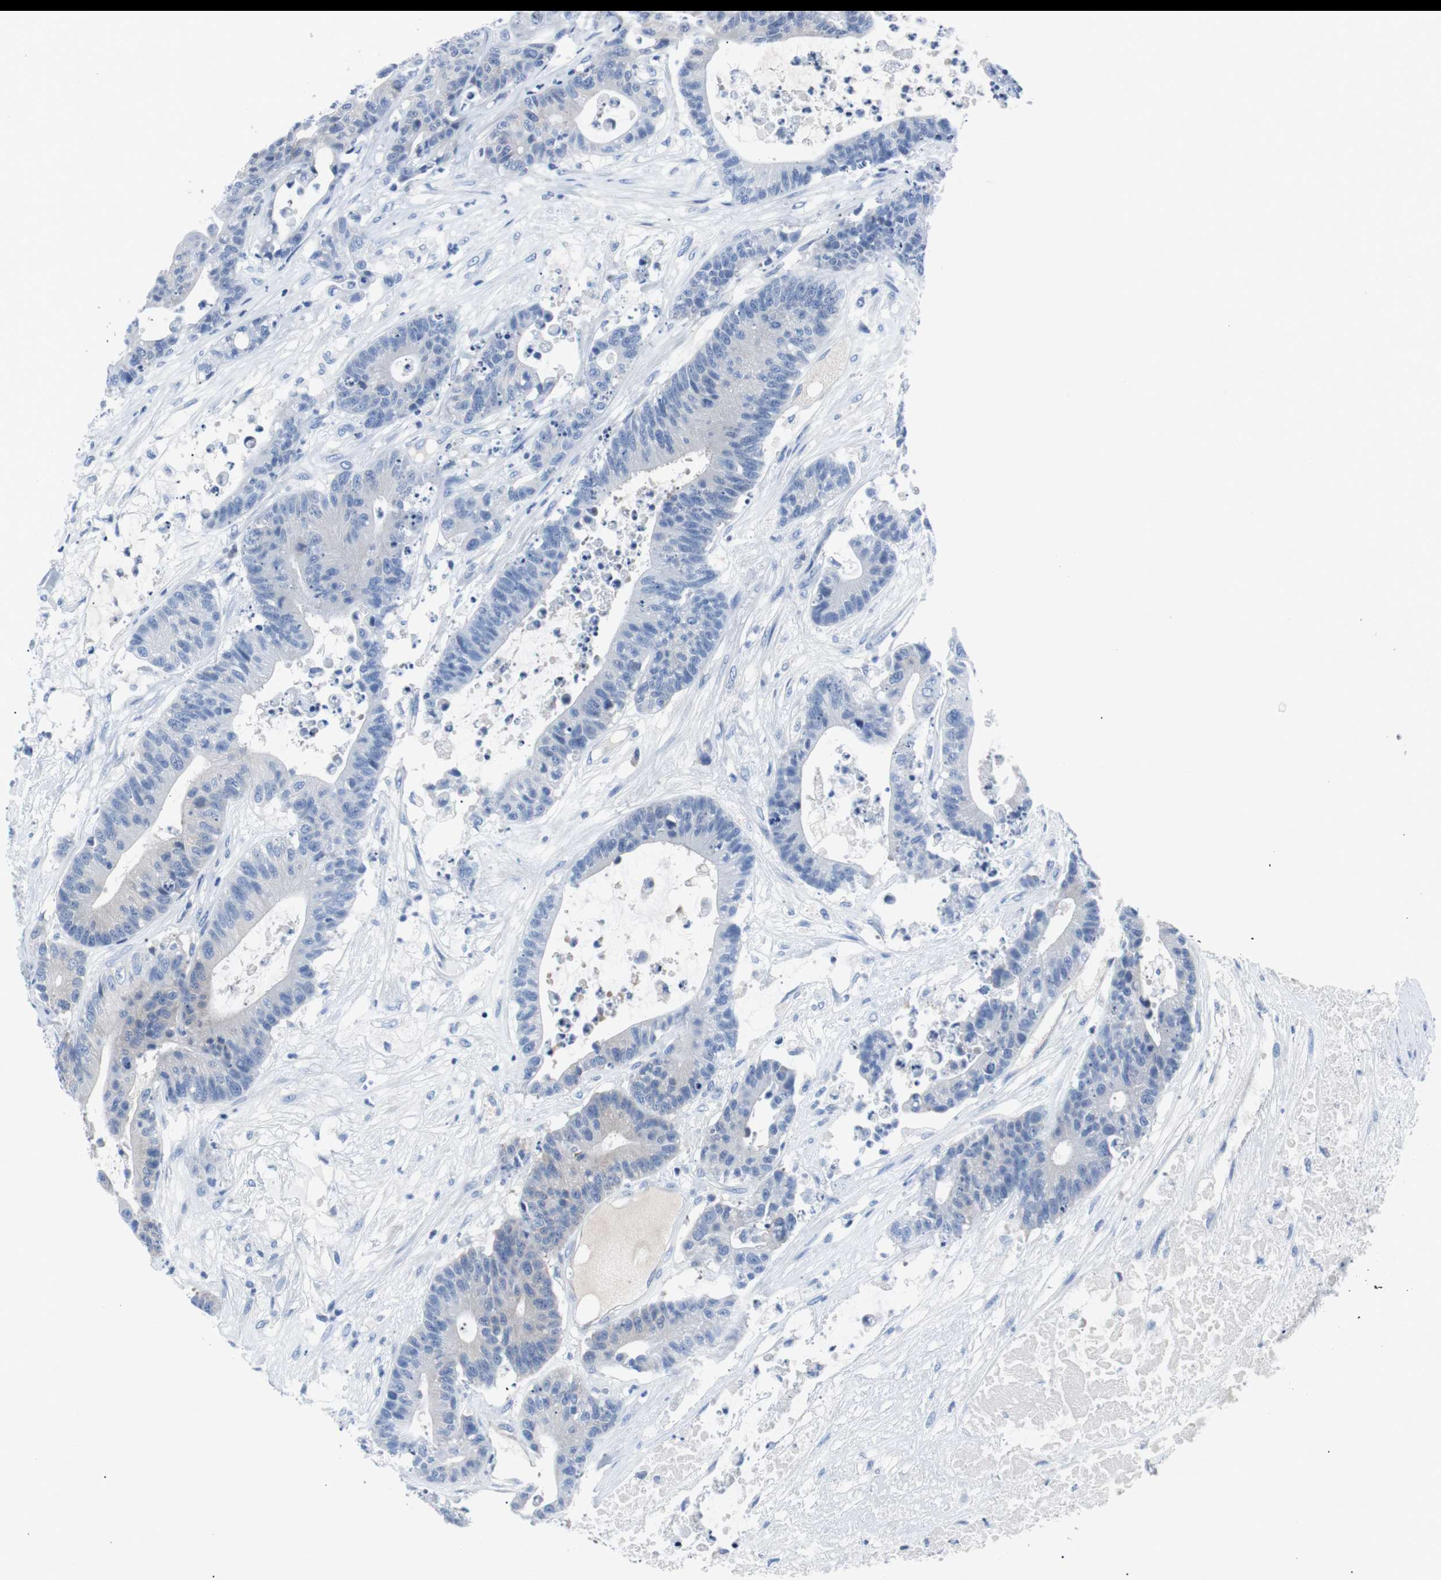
{"staining": {"intensity": "negative", "quantity": "none", "location": "none"}, "tissue": "colorectal cancer", "cell_type": "Tumor cells", "image_type": "cancer", "snomed": [{"axis": "morphology", "description": "Adenocarcinoma, NOS"}, {"axis": "topography", "description": "Colon"}], "caption": "The micrograph shows no significant staining in tumor cells of colorectal cancer (adenocarcinoma). The staining is performed using DAB (3,3'-diaminobenzidine) brown chromogen with nuclei counter-stained in using hematoxylin.", "gene": "EEF2K", "patient": {"sex": "female", "age": 84}}